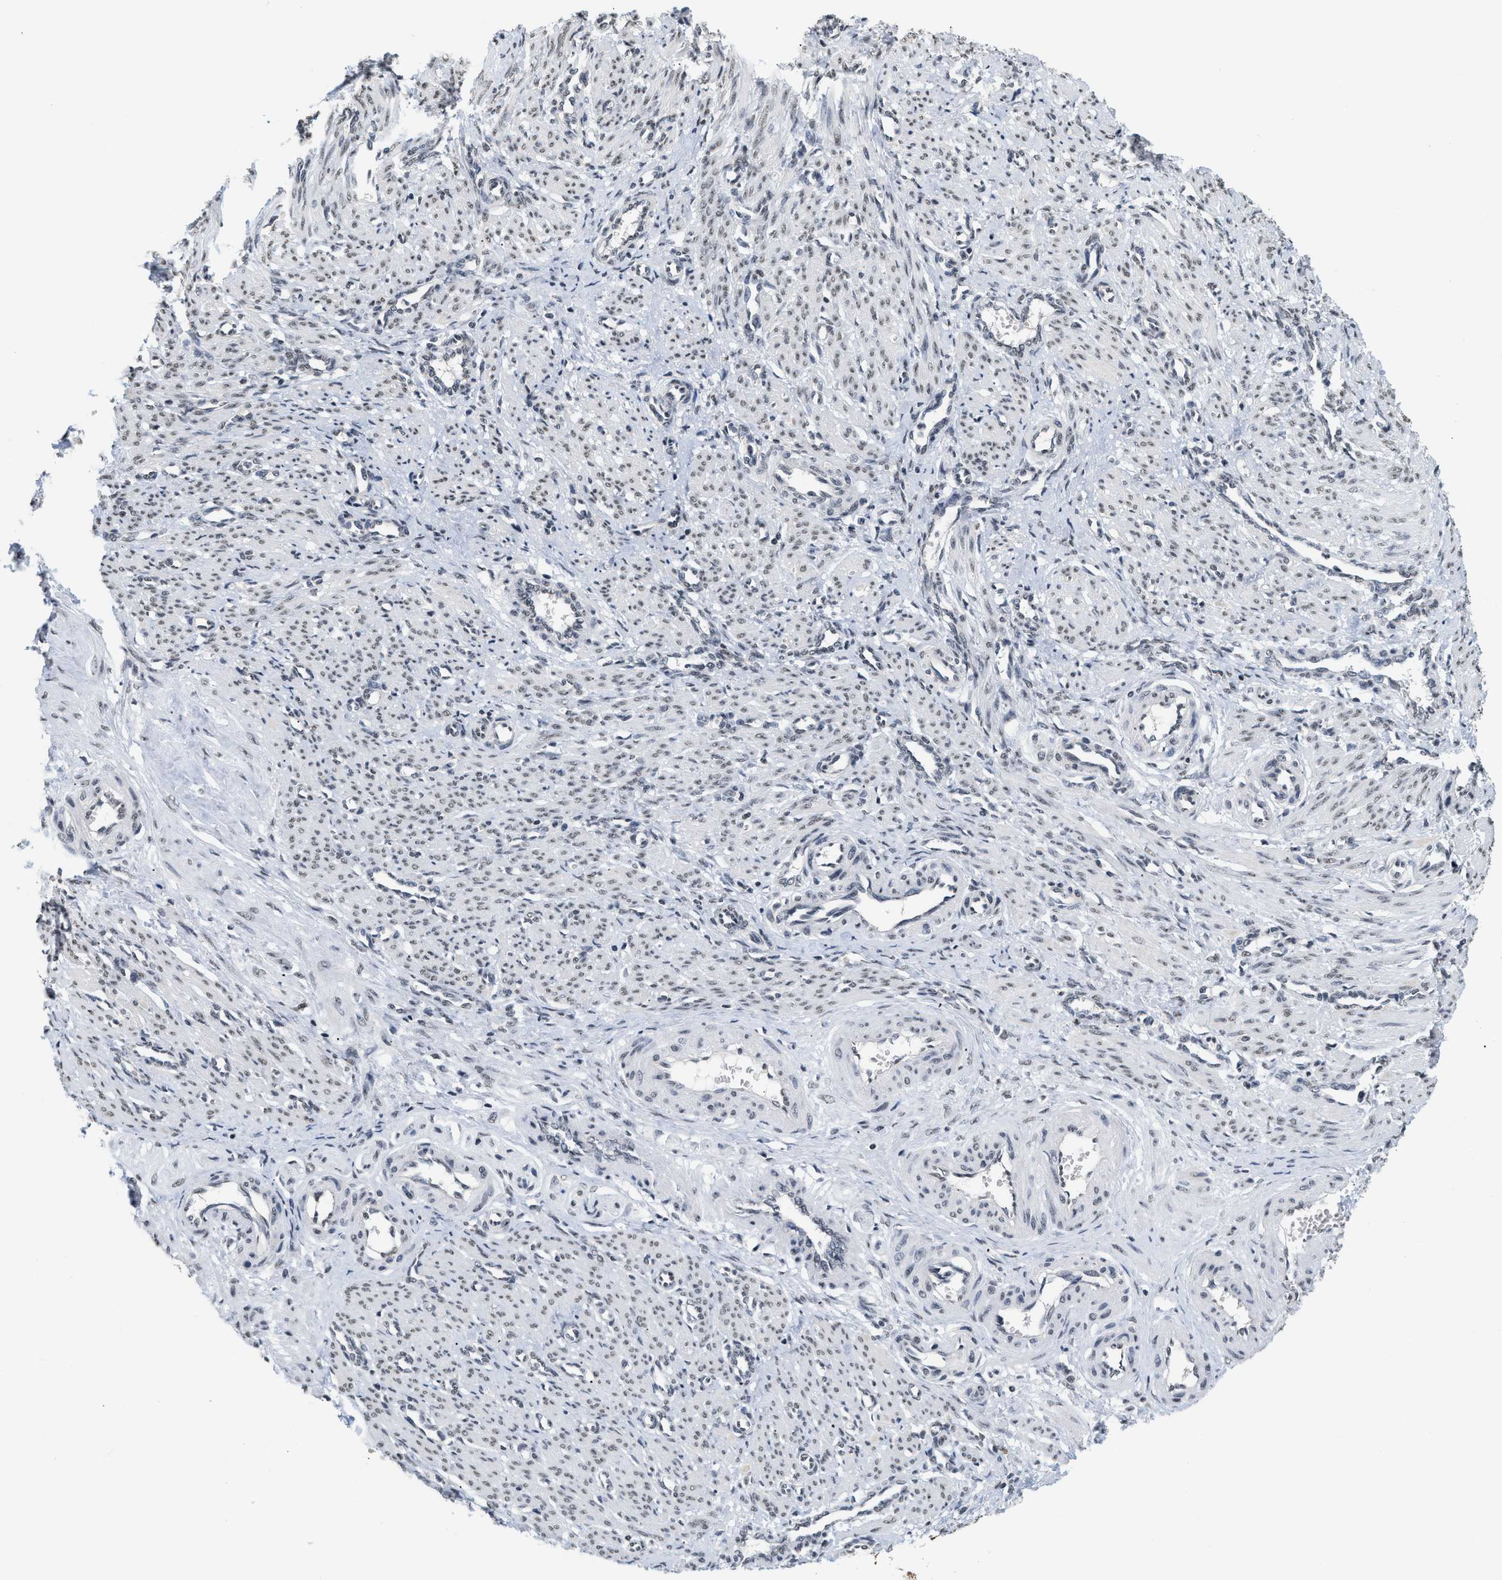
{"staining": {"intensity": "weak", "quantity": ">75%", "location": "nuclear"}, "tissue": "smooth muscle", "cell_type": "Smooth muscle cells", "image_type": "normal", "snomed": [{"axis": "morphology", "description": "Normal tissue, NOS"}, {"axis": "topography", "description": "Endometrium"}], "caption": "DAB immunohistochemical staining of normal smooth muscle demonstrates weak nuclear protein positivity in approximately >75% of smooth muscle cells.", "gene": "RAF1", "patient": {"sex": "female", "age": 33}}